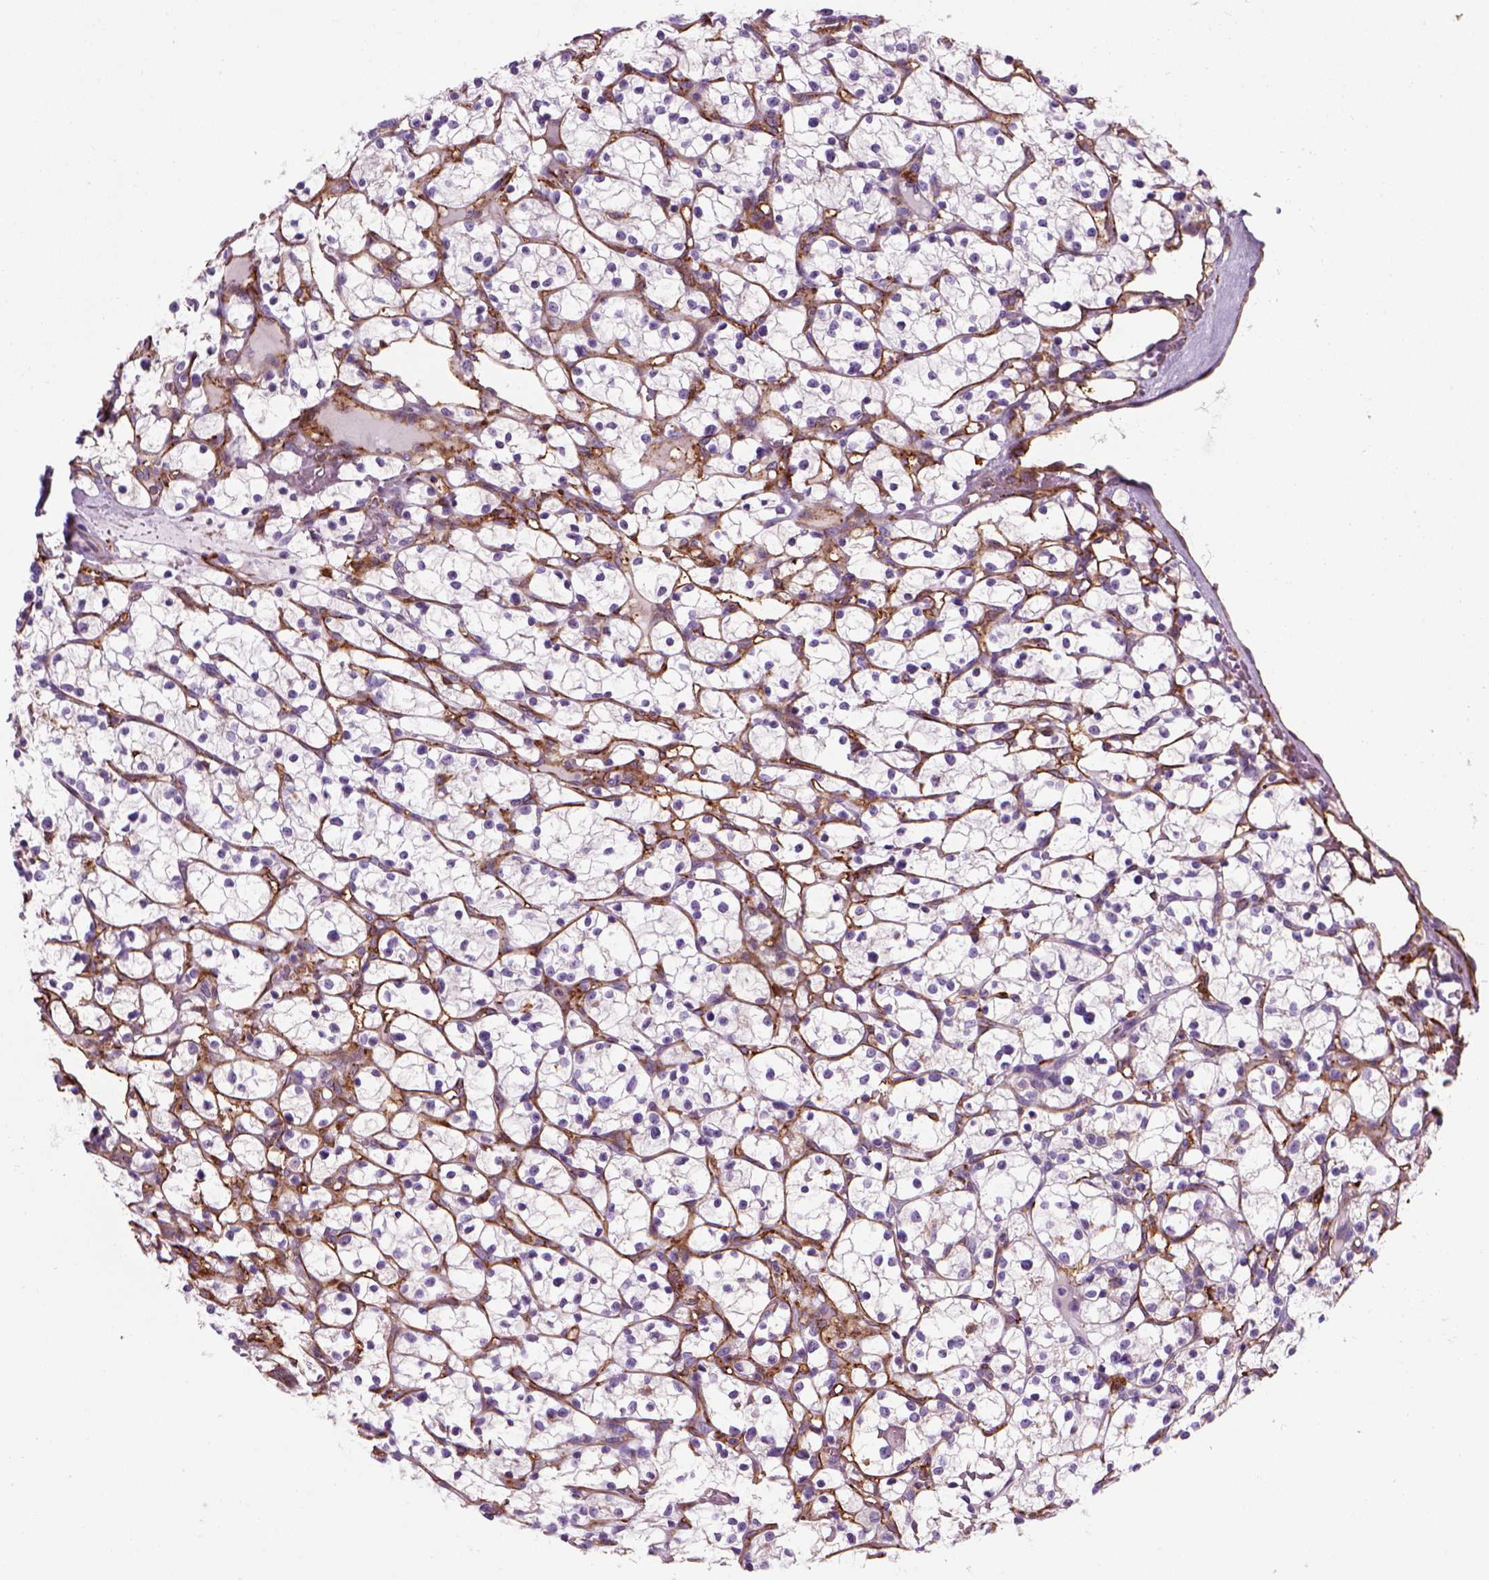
{"staining": {"intensity": "negative", "quantity": "none", "location": "none"}, "tissue": "renal cancer", "cell_type": "Tumor cells", "image_type": "cancer", "snomed": [{"axis": "morphology", "description": "Adenocarcinoma, NOS"}, {"axis": "topography", "description": "Kidney"}], "caption": "The immunohistochemistry (IHC) image has no significant expression in tumor cells of renal cancer (adenocarcinoma) tissue. (DAB (3,3'-diaminobenzidine) IHC visualized using brightfield microscopy, high magnification).", "gene": "MARCKS", "patient": {"sex": "female", "age": 64}}